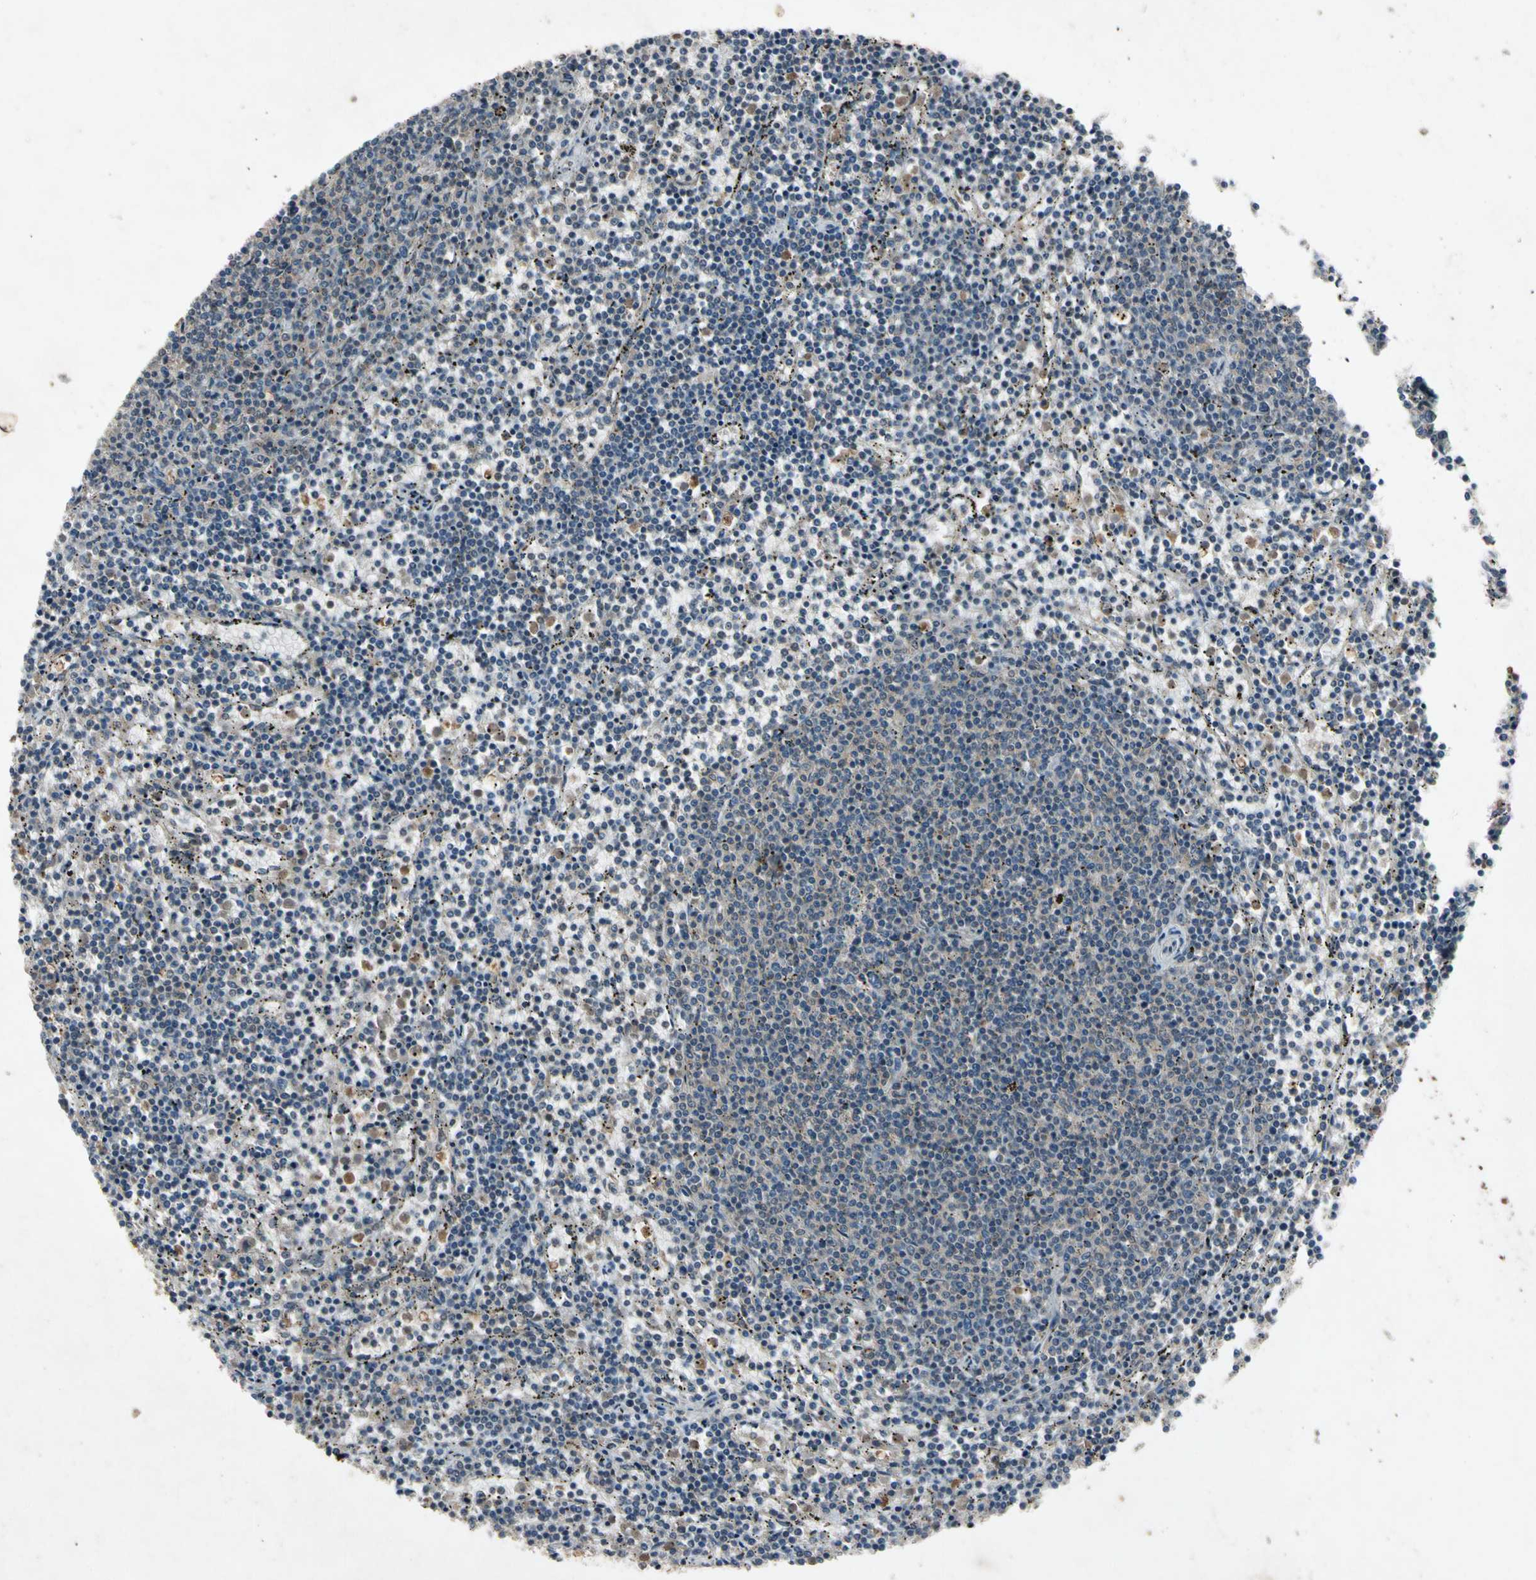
{"staining": {"intensity": "weak", "quantity": "<25%", "location": "cytoplasmic/membranous"}, "tissue": "lymphoma", "cell_type": "Tumor cells", "image_type": "cancer", "snomed": [{"axis": "morphology", "description": "Malignant lymphoma, non-Hodgkin's type, Low grade"}, {"axis": "topography", "description": "Spleen"}], "caption": "Immunohistochemical staining of human lymphoma shows no significant positivity in tumor cells.", "gene": "GPLD1", "patient": {"sex": "female", "age": 50}}